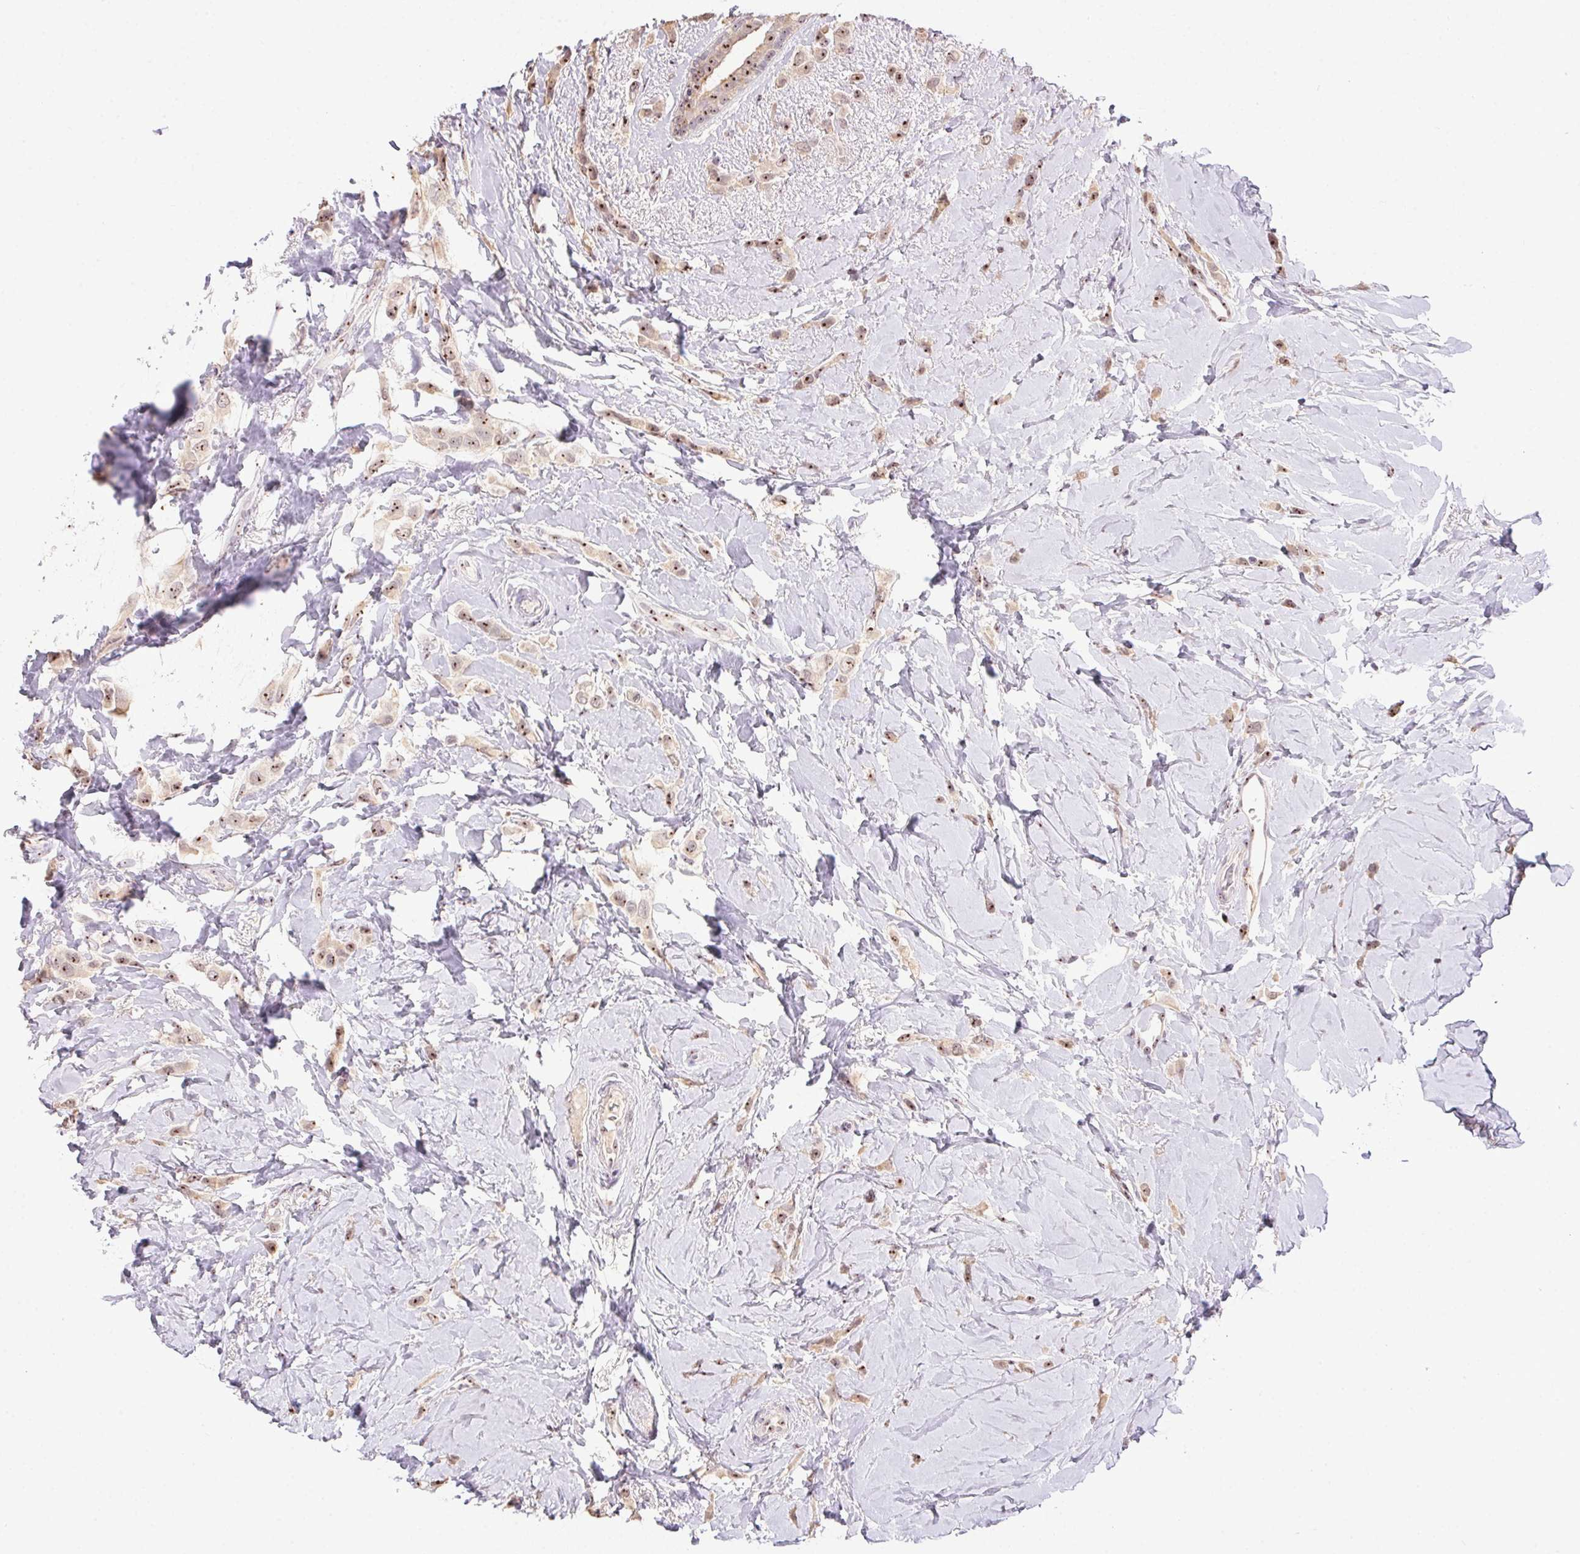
{"staining": {"intensity": "weak", "quantity": ">75%", "location": "nuclear"}, "tissue": "breast cancer", "cell_type": "Tumor cells", "image_type": "cancer", "snomed": [{"axis": "morphology", "description": "Lobular carcinoma"}, {"axis": "topography", "description": "Breast"}], "caption": "Breast lobular carcinoma stained for a protein (brown) demonstrates weak nuclear positive expression in about >75% of tumor cells.", "gene": "BATF2", "patient": {"sex": "female", "age": 66}}